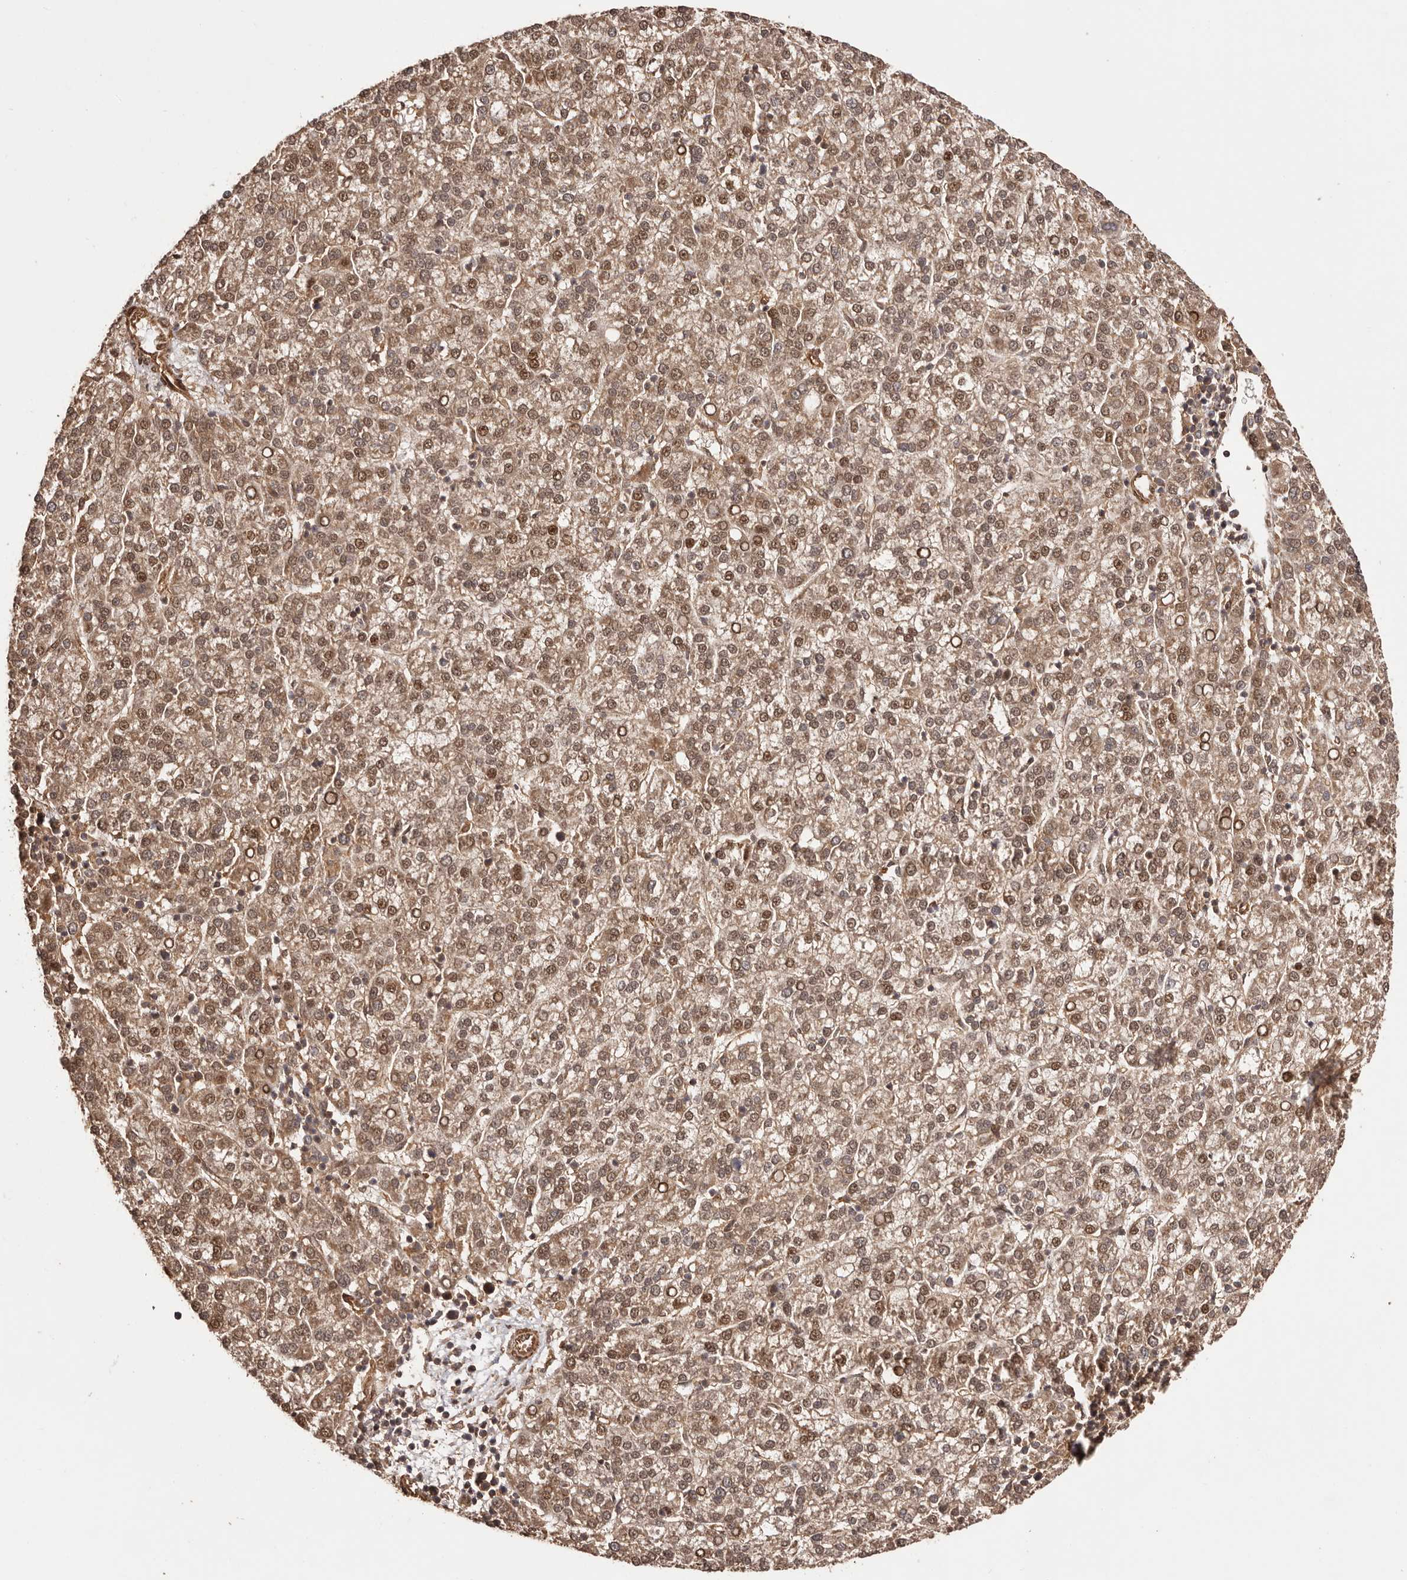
{"staining": {"intensity": "moderate", "quantity": ">75%", "location": "cytoplasmic/membranous,nuclear"}, "tissue": "liver cancer", "cell_type": "Tumor cells", "image_type": "cancer", "snomed": [{"axis": "morphology", "description": "Carcinoma, Hepatocellular, NOS"}, {"axis": "topography", "description": "Liver"}], "caption": "An IHC photomicrograph of tumor tissue is shown. Protein staining in brown highlights moderate cytoplasmic/membranous and nuclear positivity in hepatocellular carcinoma (liver) within tumor cells. The staining was performed using DAB, with brown indicating positive protein expression. Nuclei are stained blue with hematoxylin.", "gene": "UBR2", "patient": {"sex": "female", "age": 58}}